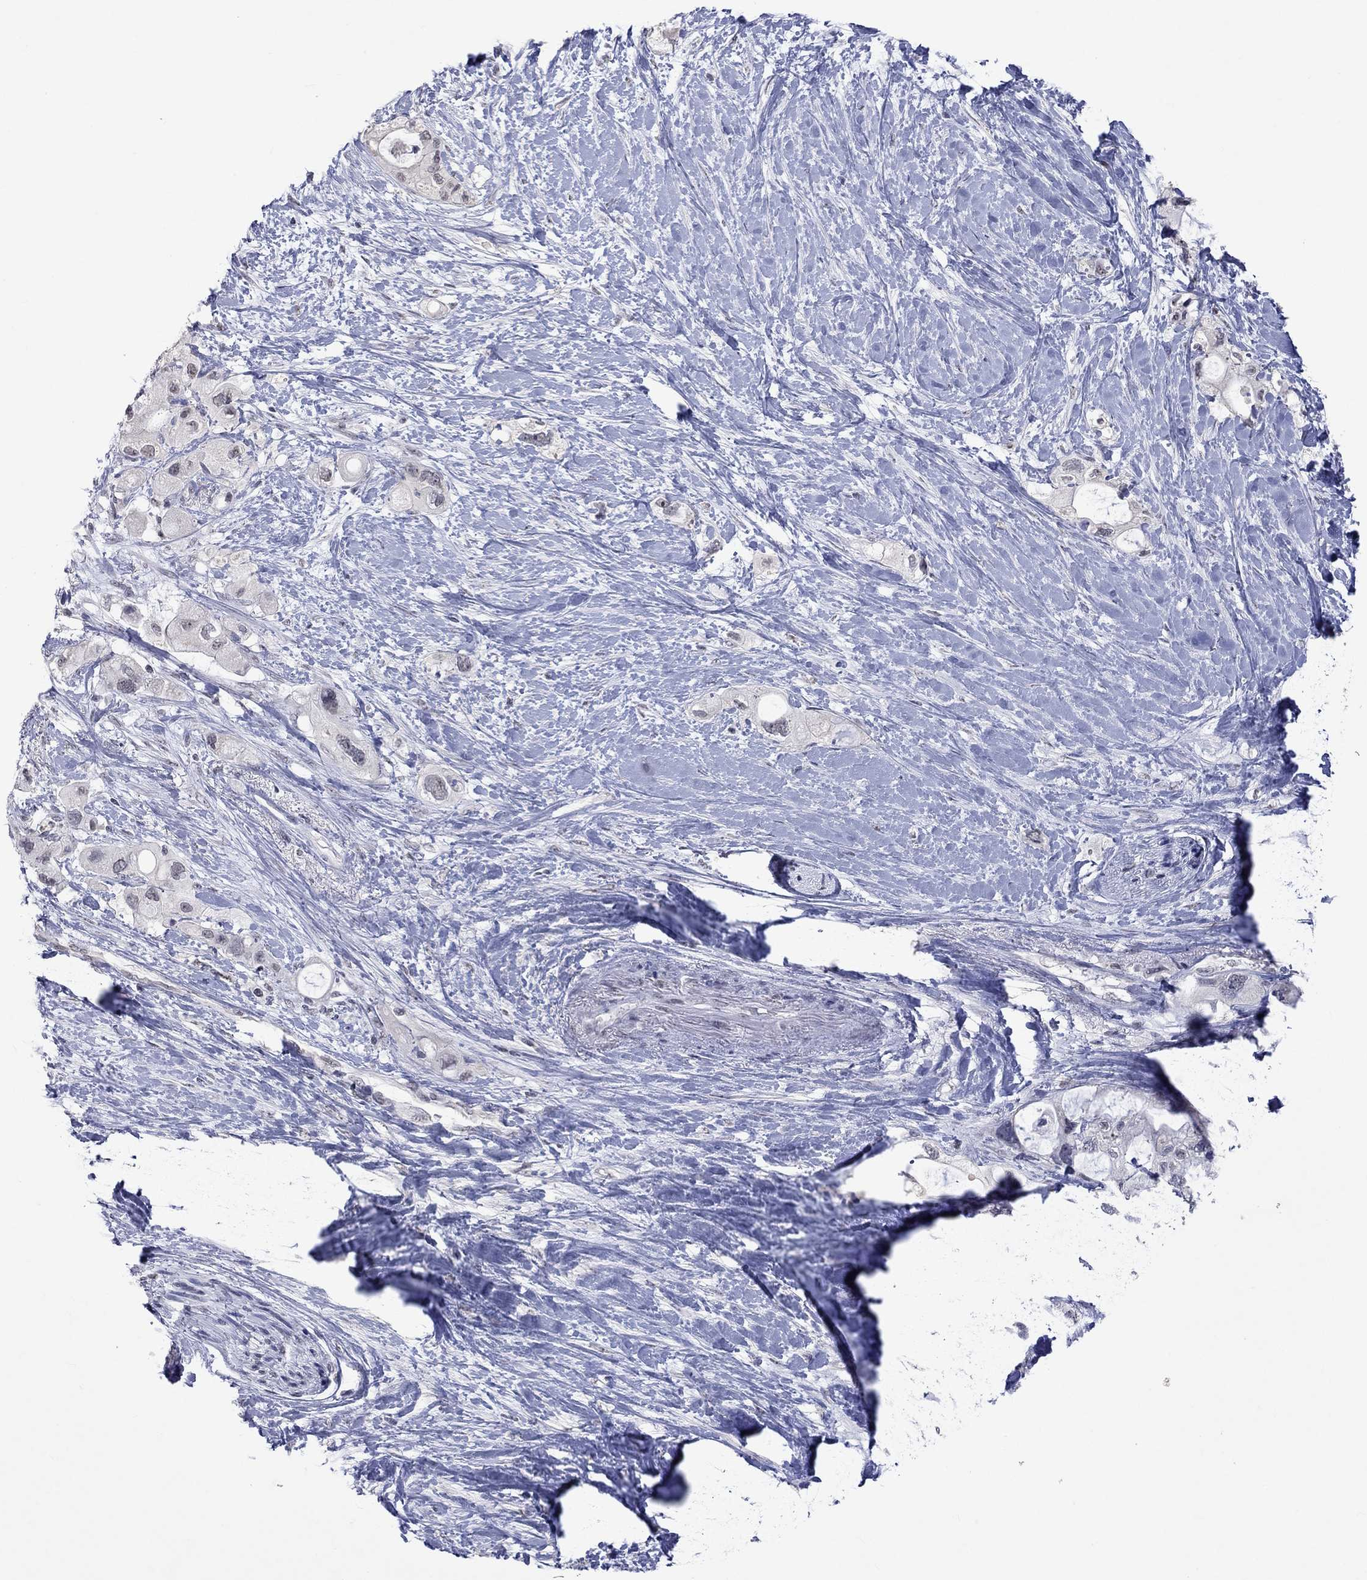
{"staining": {"intensity": "negative", "quantity": "none", "location": "none"}, "tissue": "pancreatic cancer", "cell_type": "Tumor cells", "image_type": "cancer", "snomed": [{"axis": "morphology", "description": "Adenocarcinoma, NOS"}, {"axis": "topography", "description": "Pancreas"}], "caption": "There is no significant expression in tumor cells of pancreatic adenocarcinoma.", "gene": "TMEM143", "patient": {"sex": "female", "age": 56}}